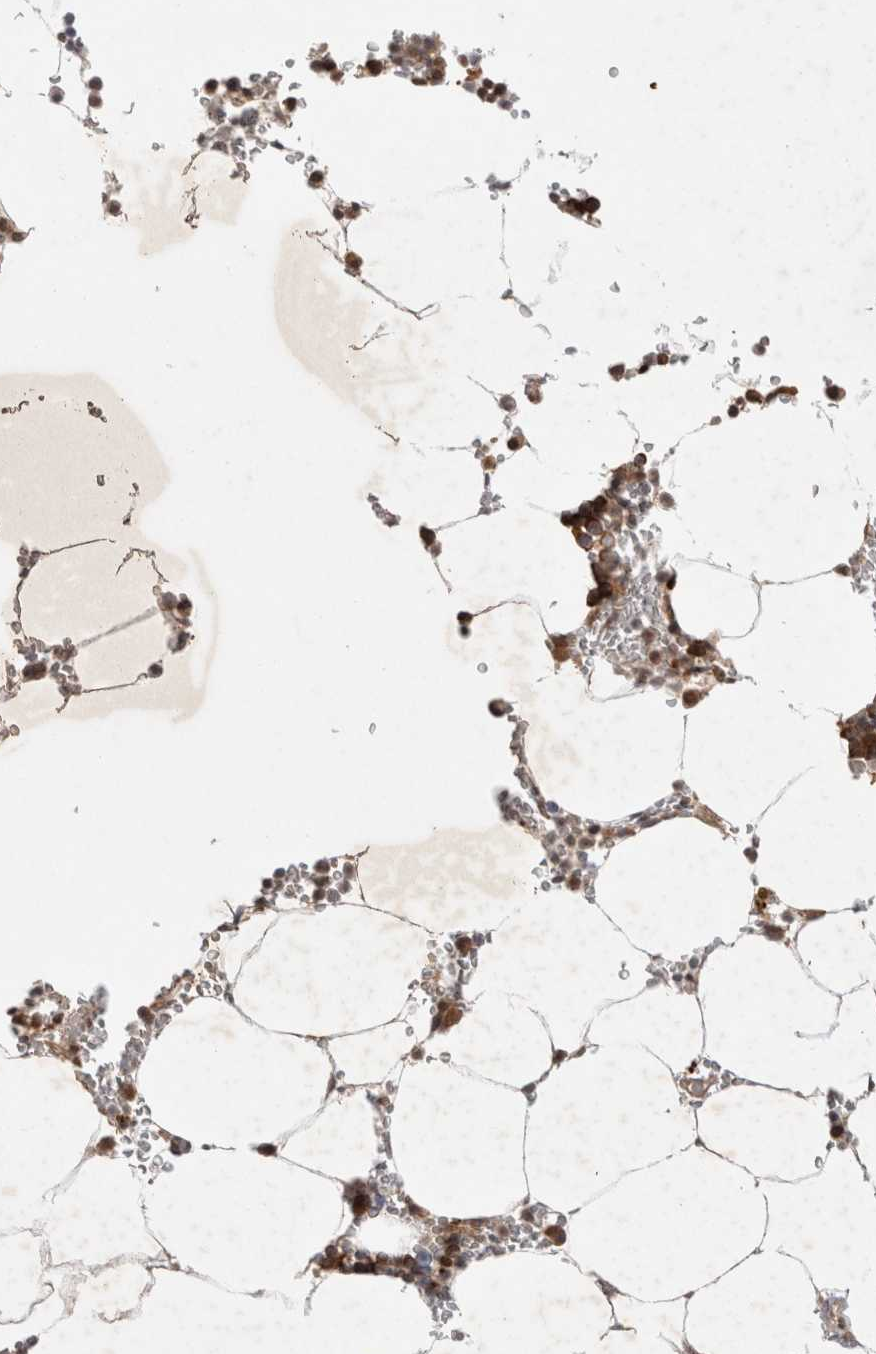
{"staining": {"intensity": "moderate", "quantity": ">75%", "location": "cytoplasmic/membranous"}, "tissue": "bone marrow", "cell_type": "Hematopoietic cells", "image_type": "normal", "snomed": [{"axis": "morphology", "description": "Normal tissue, NOS"}, {"axis": "topography", "description": "Bone marrow"}], "caption": "IHC of unremarkable human bone marrow reveals medium levels of moderate cytoplasmic/membranous staining in about >75% of hematopoietic cells.", "gene": "EIF3E", "patient": {"sex": "male", "age": 70}}